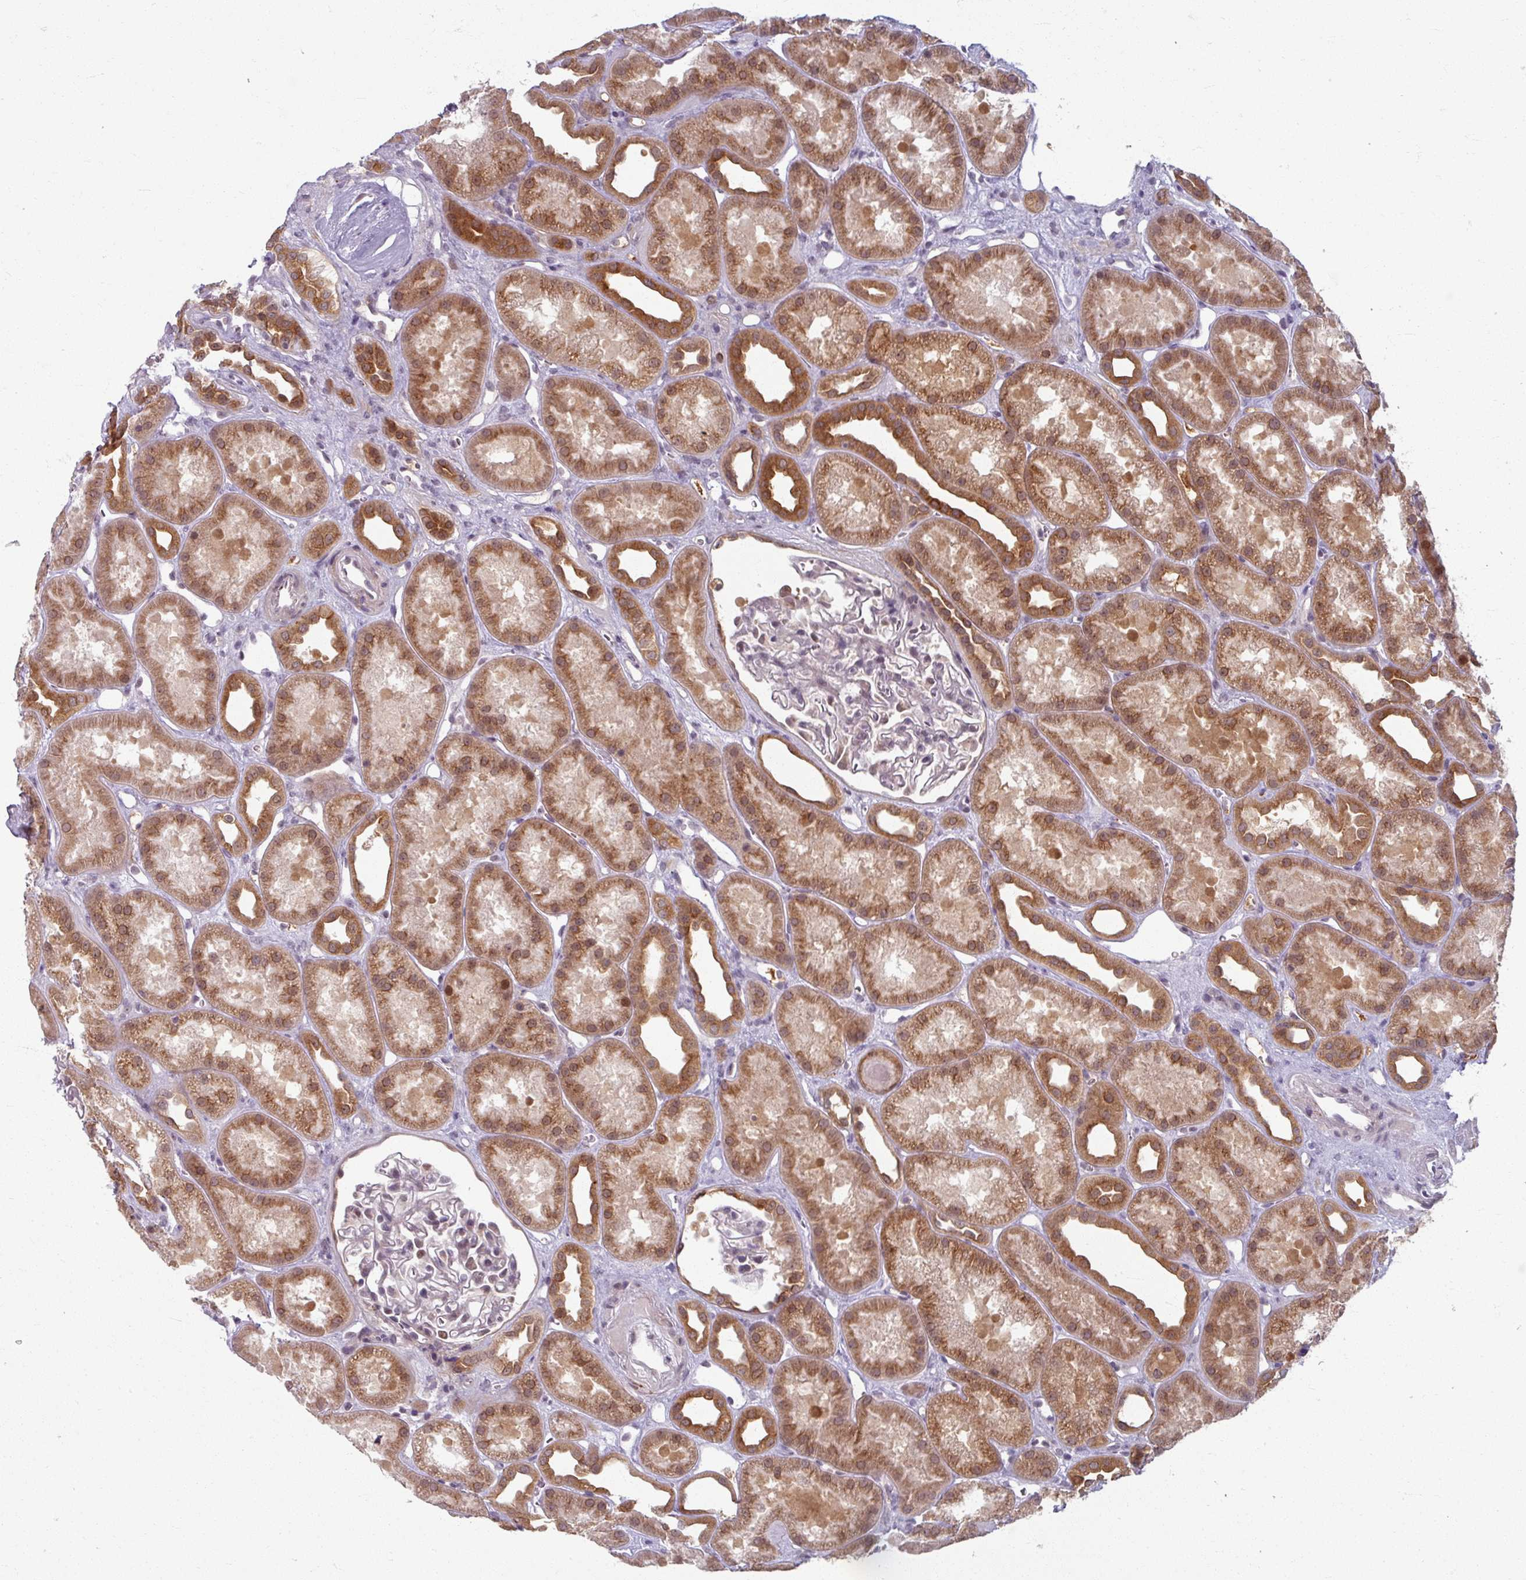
{"staining": {"intensity": "moderate", "quantity": "<25%", "location": "cytoplasmic/membranous"}, "tissue": "kidney", "cell_type": "Cells in glomeruli", "image_type": "normal", "snomed": [{"axis": "morphology", "description": "Normal tissue, NOS"}, {"axis": "topography", "description": "Kidney"}], "caption": "Kidney stained with IHC reveals moderate cytoplasmic/membranous staining in approximately <25% of cells in glomeruli.", "gene": "KLC3", "patient": {"sex": "male", "age": 61}}